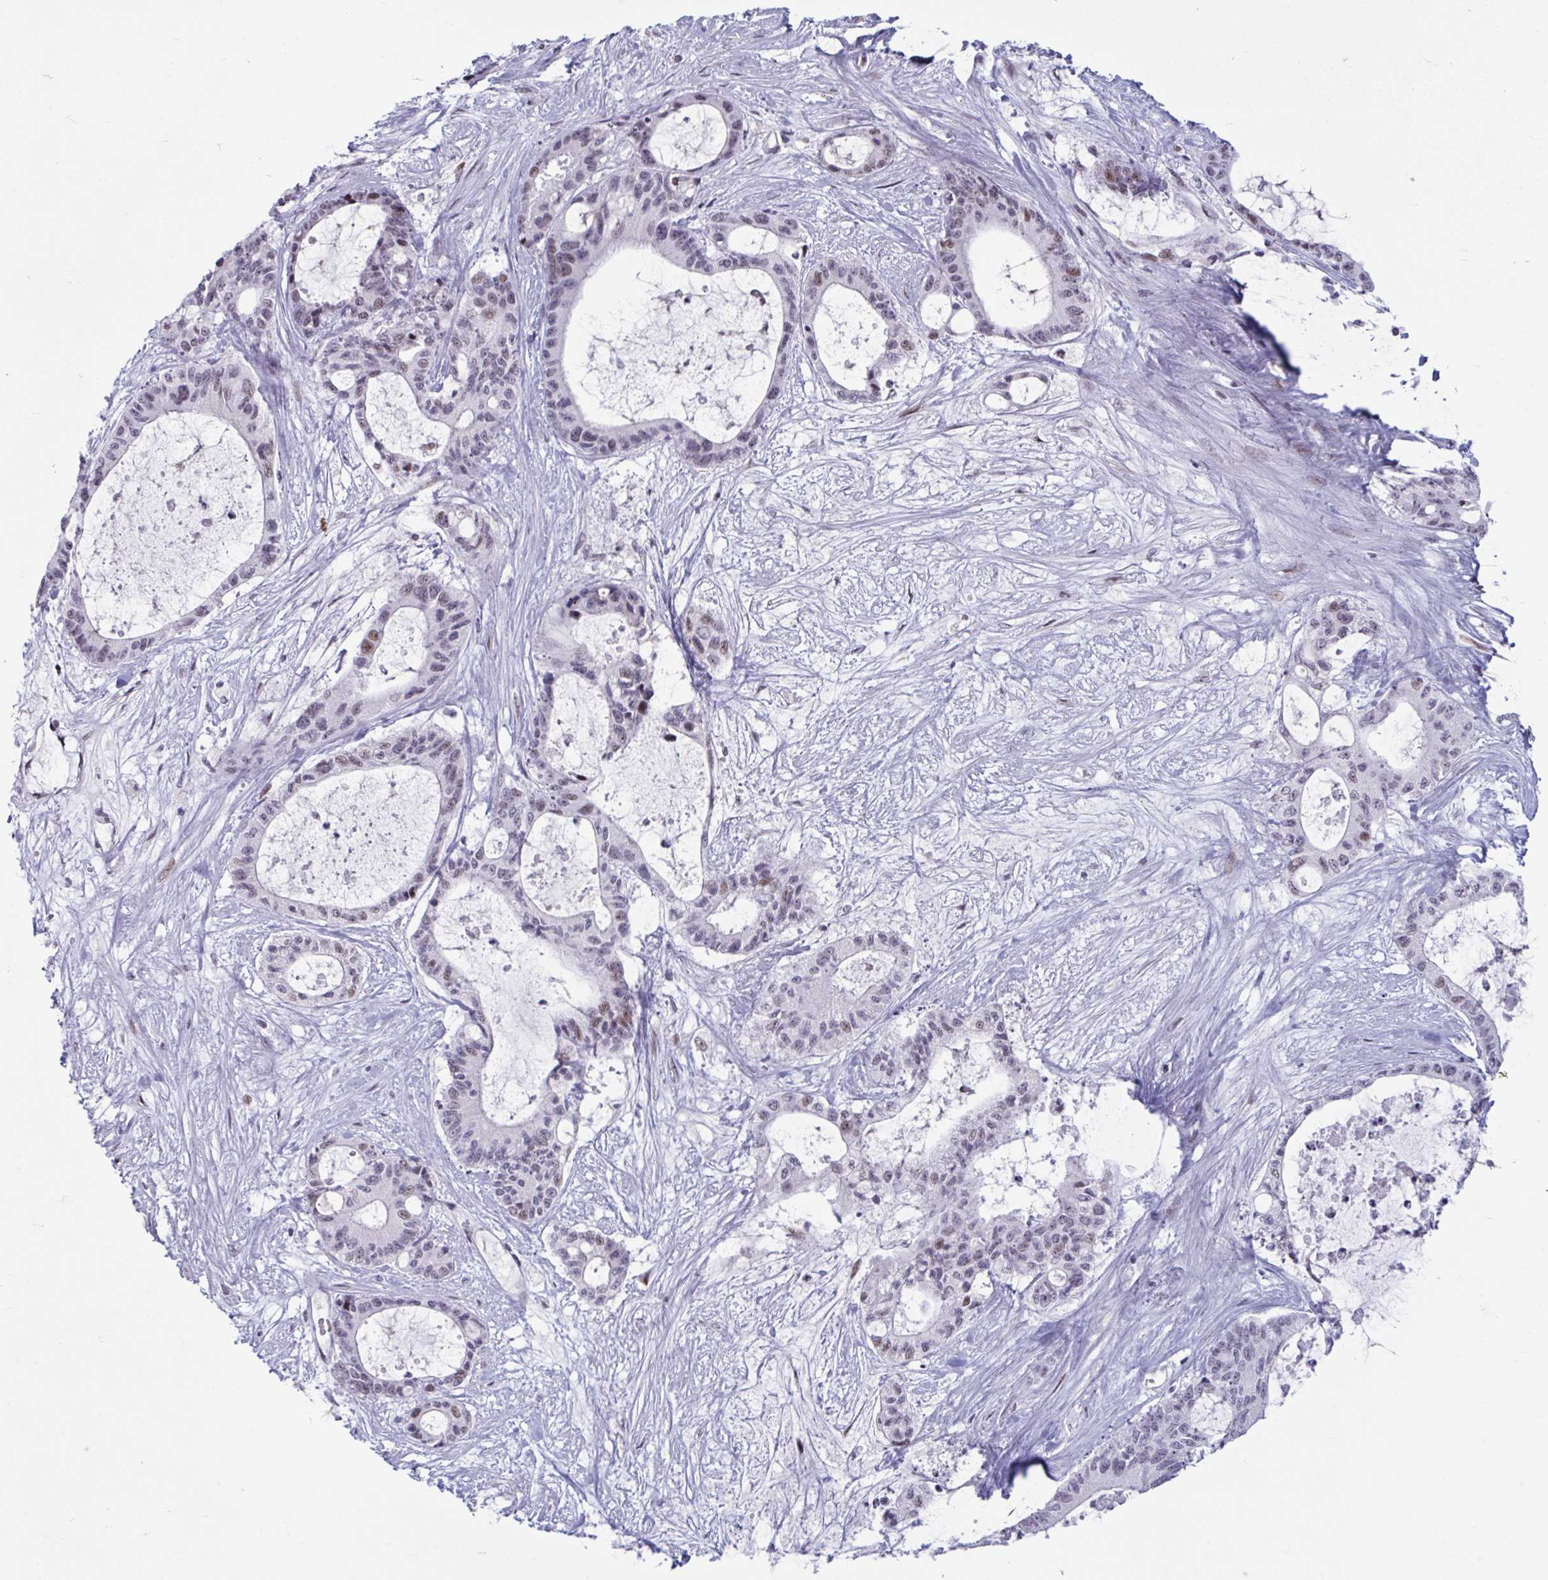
{"staining": {"intensity": "moderate", "quantity": "<25%", "location": "nuclear"}, "tissue": "liver cancer", "cell_type": "Tumor cells", "image_type": "cancer", "snomed": [{"axis": "morphology", "description": "Normal tissue, NOS"}, {"axis": "morphology", "description": "Cholangiocarcinoma"}, {"axis": "topography", "description": "Liver"}, {"axis": "topography", "description": "Peripheral nerve tissue"}], "caption": "Protein staining of liver cancer tissue displays moderate nuclear staining in about <25% of tumor cells. (DAB (3,3'-diaminobenzidine) = brown stain, brightfield microscopy at high magnification).", "gene": "HSD17B6", "patient": {"sex": "female", "age": 73}}